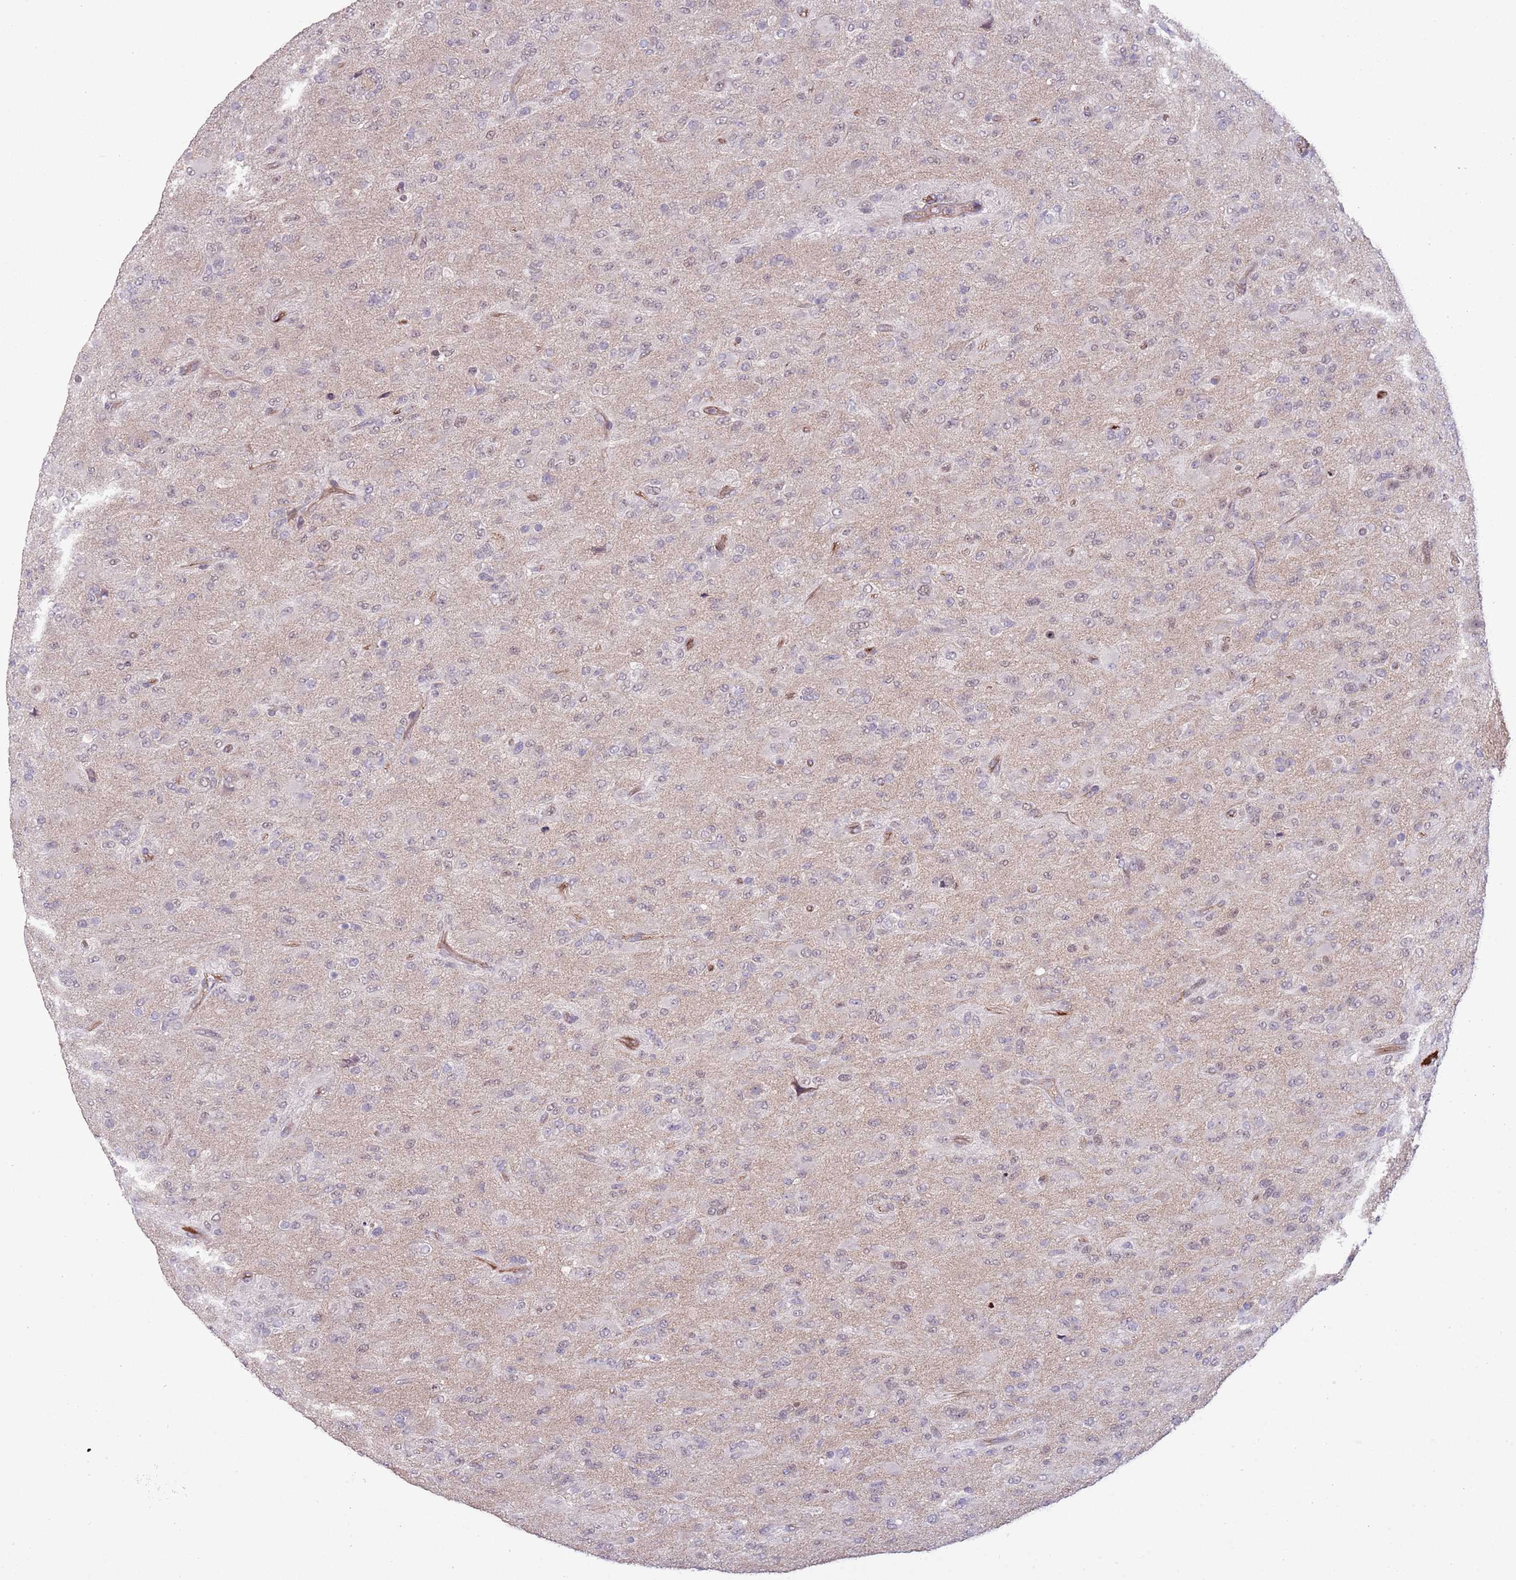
{"staining": {"intensity": "negative", "quantity": "none", "location": "none"}, "tissue": "glioma", "cell_type": "Tumor cells", "image_type": "cancer", "snomed": [{"axis": "morphology", "description": "Glioma, malignant, Low grade"}, {"axis": "topography", "description": "Brain"}], "caption": "Tumor cells show no significant protein expression in low-grade glioma (malignant).", "gene": "DPP10", "patient": {"sex": "male", "age": 65}}